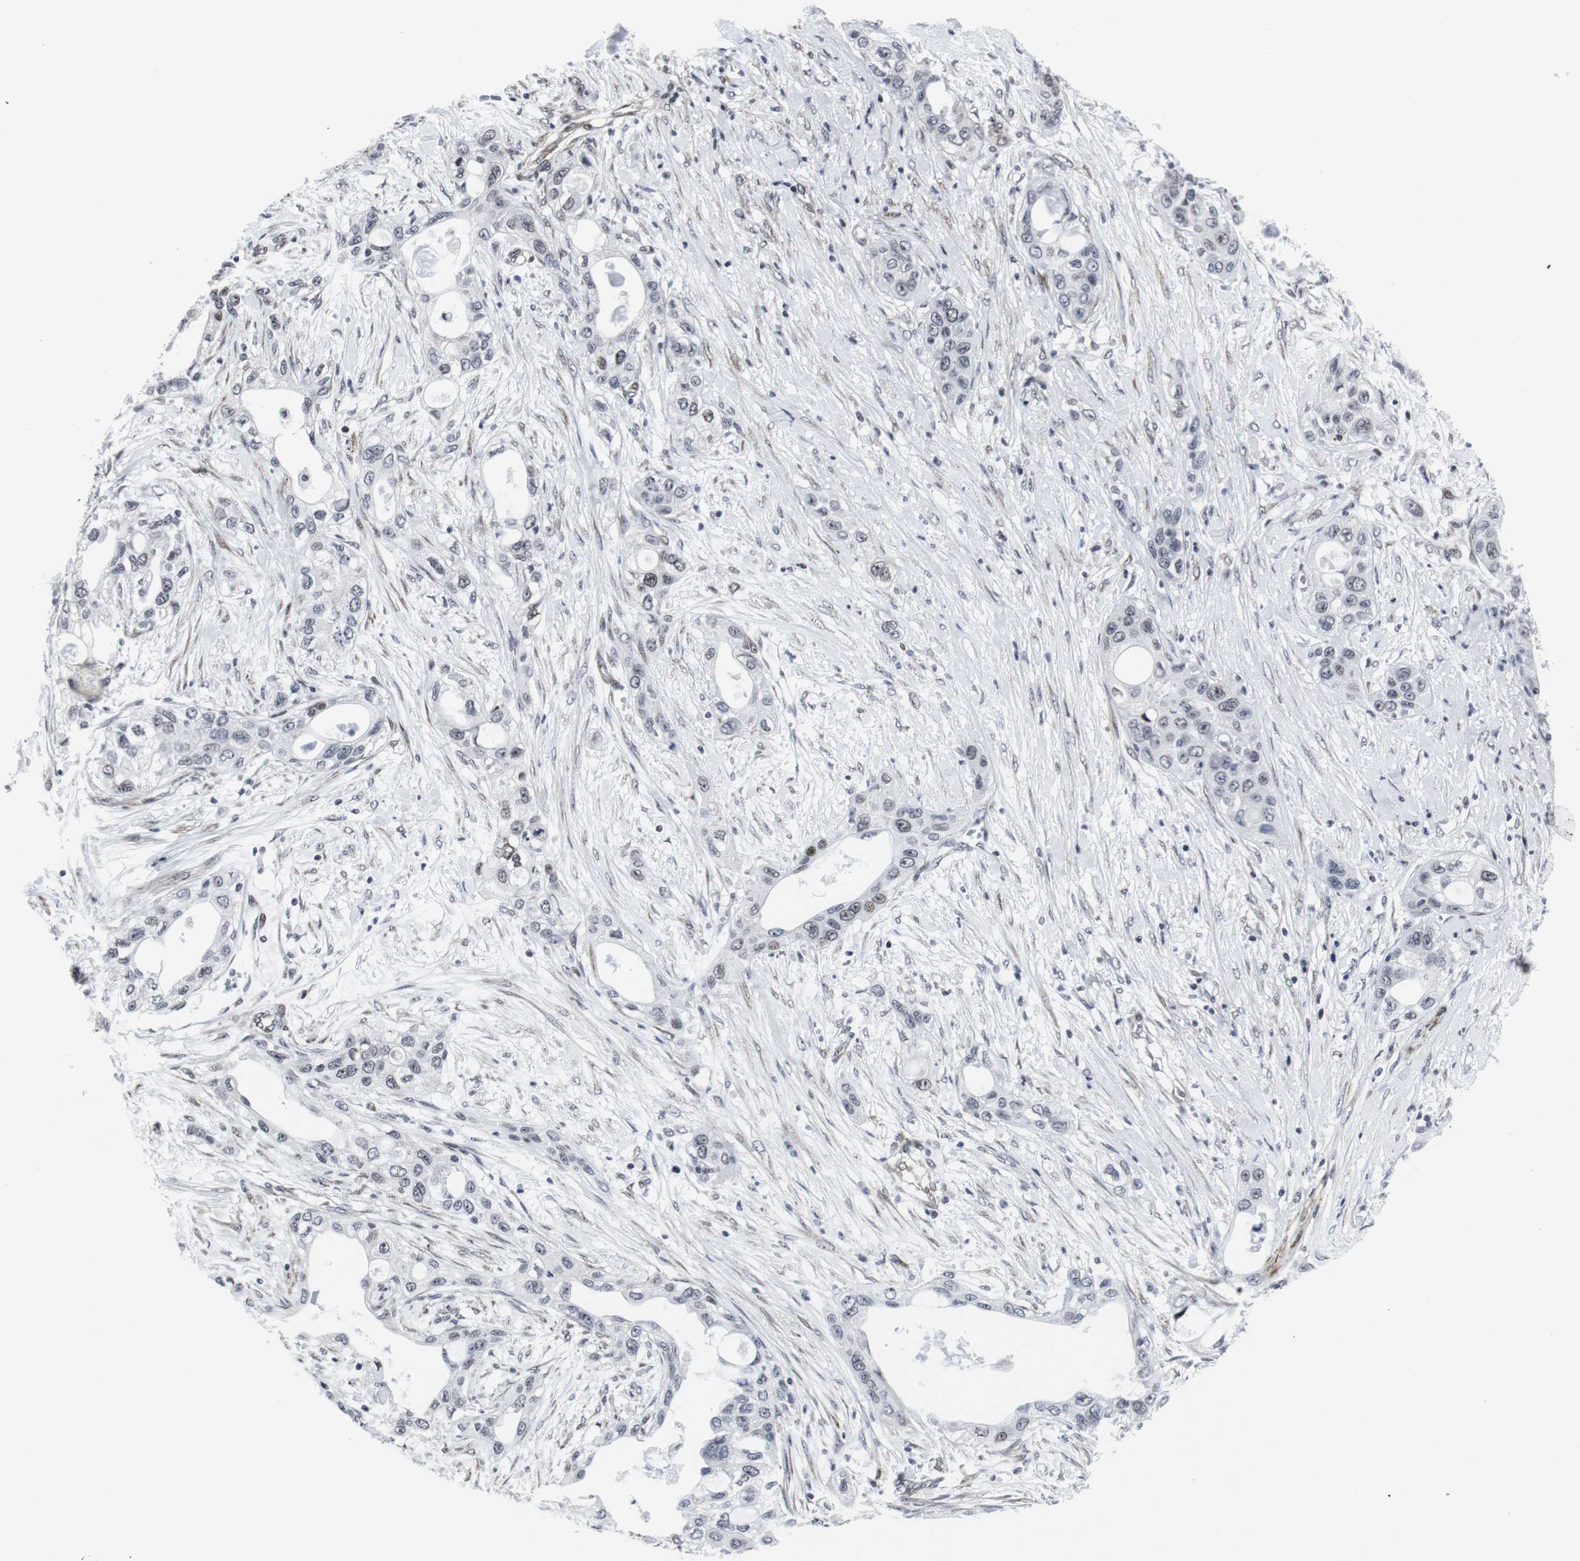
{"staining": {"intensity": "weak", "quantity": "25%-75%", "location": "nuclear"}, "tissue": "pancreatic cancer", "cell_type": "Tumor cells", "image_type": "cancer", "snomed": [{"axis": "morphology", "description": "Adenocarcinoma, NOS"}, {"axis": "topography", "description": "Pancreas"}], "caption": "This is a photomicrograph of IHC staining of pancreatic cancer (adenocarcinoma), which shows weak positivity in the nuclear of tumor cells.", "gene": "MLH1", "patient": {"sex": "female", "age": 70}}